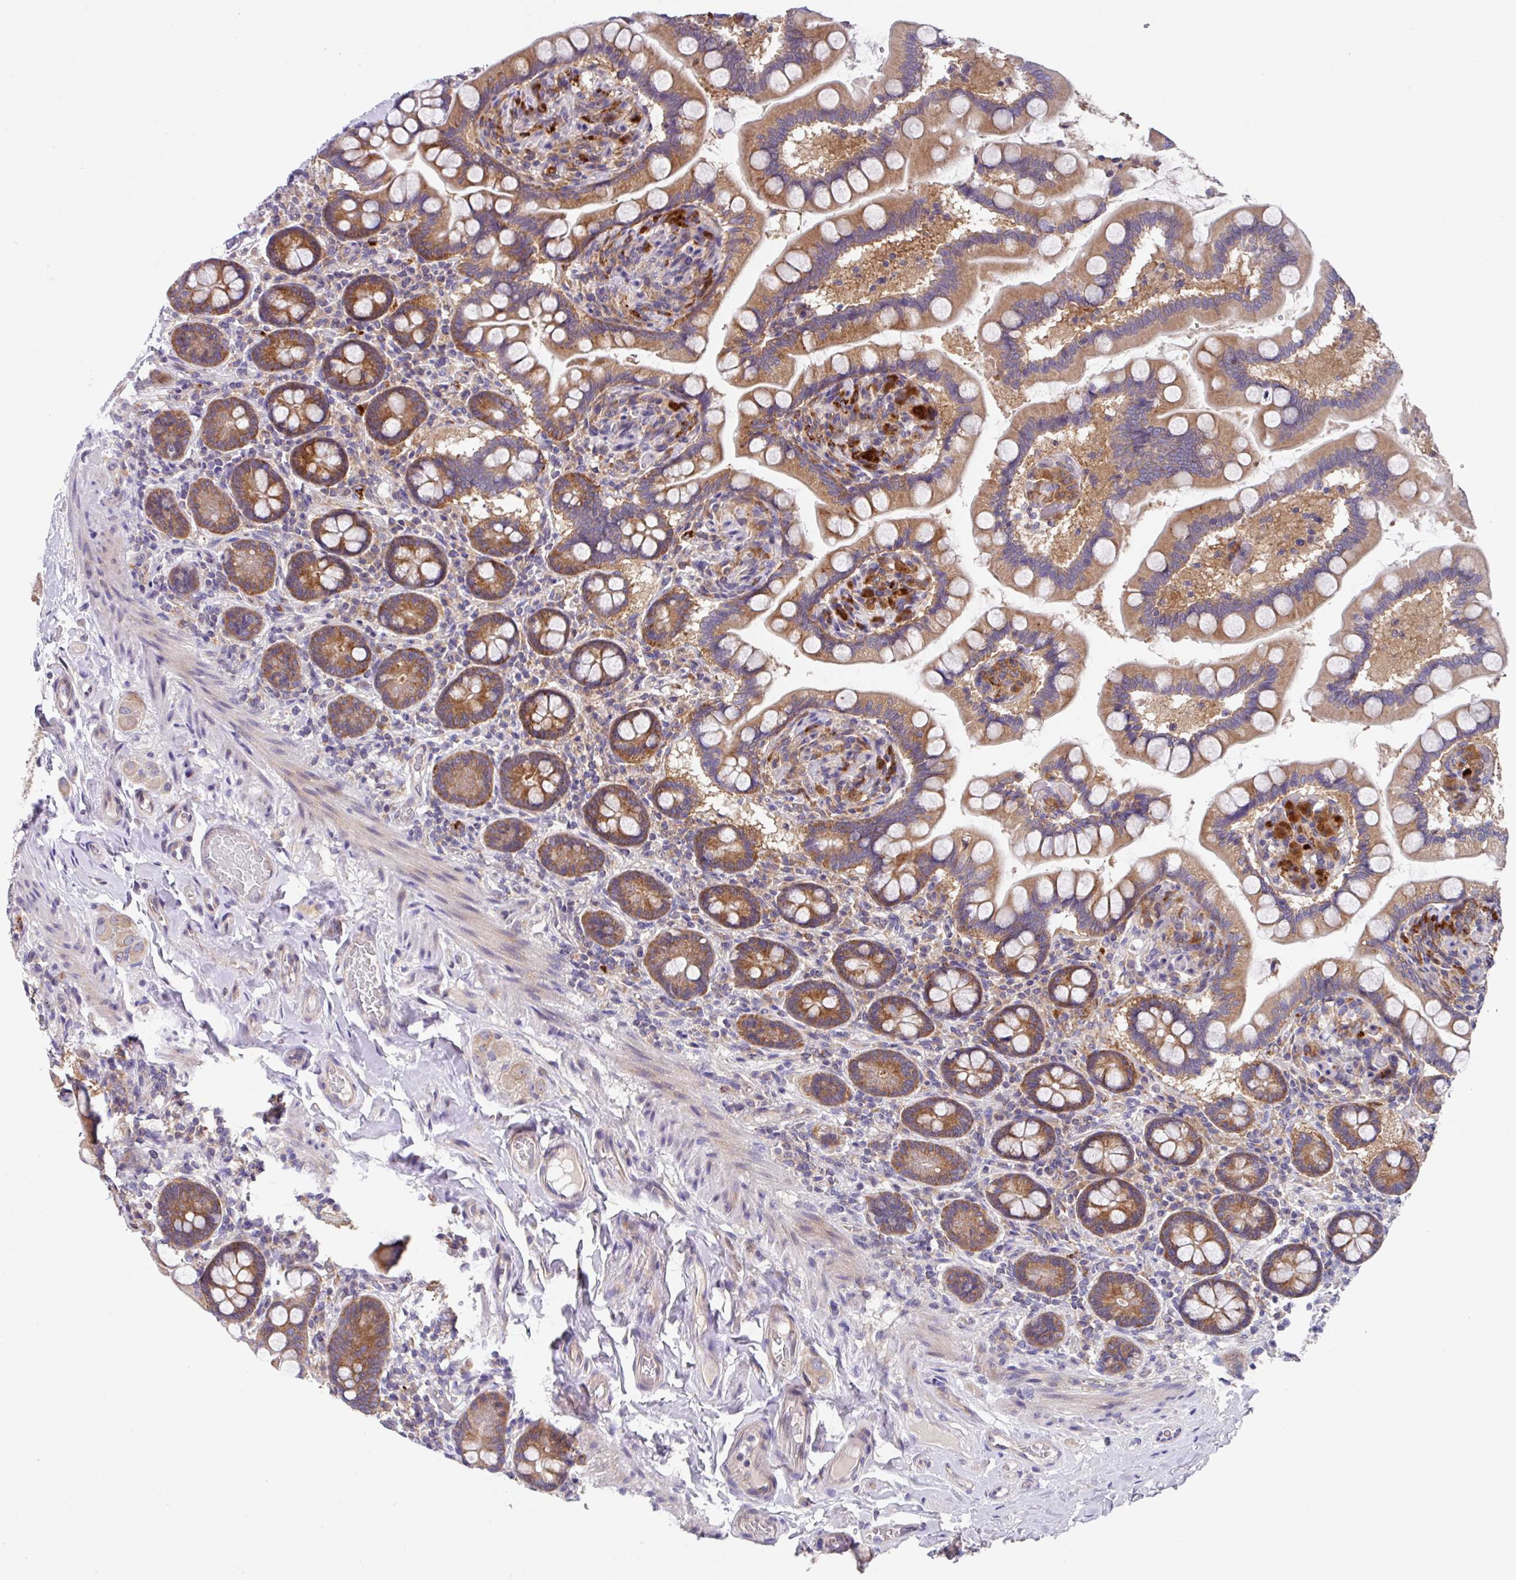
{"staining": {"intensity": "strong", "quantity": ">75%", "location": "cytoplasmic/membranous"}, "tissue": "small intestine", "cell_type": "Glandular cells", "image_type": "normal", "snomed": [{"axis": "morphology", "description": "Normal tissue, NOS"}, {"axis": "topography", "description": "Small intestine"}], "caption": "Immunohistochemistry (IHC) of benign human small intestine shows high levels of strong cytoplasmic/membranous staining in approximately >75% of glandular cells. Nuclei are stained in blue.", "gene": "EIF4B", "patient": {"sex": "female", "age": 64}}